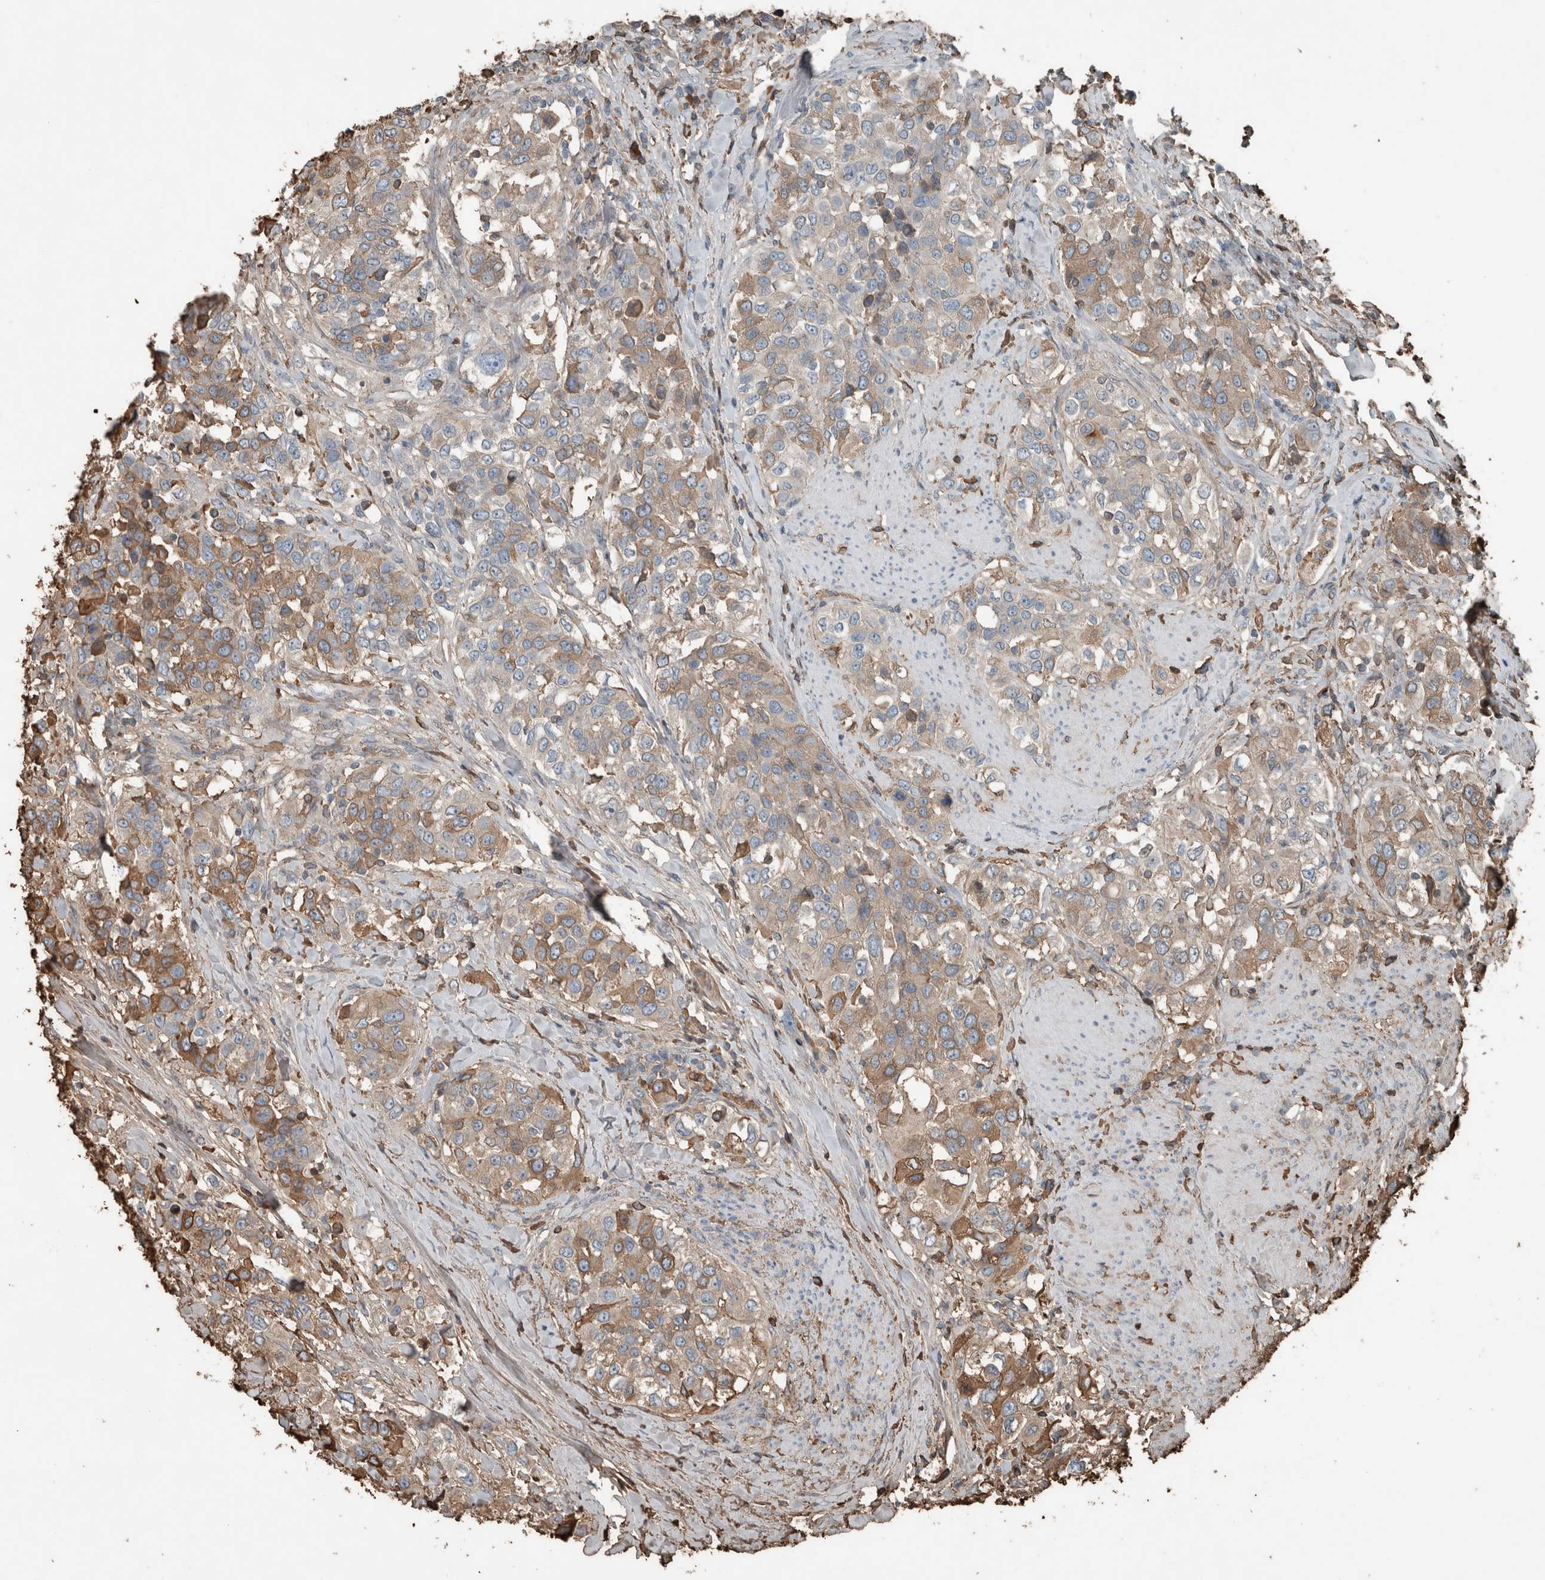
{"staining": {"intensity": "moderate", "quantity": "25%-75%", "location": "cytoplasmic/membranous"}, "tissue": "urothelial cancer", "cell_type": "Tumor cells", "image_type": "cancer", "snomed": [{"axis": "morphology", "description": "Urothelial carcinoma, High grade"}, {"axis": "topography", "description": "Urinary bladder"}], "caption": "The immunohistochemical stain shows moderate cytoplasmic/membranous positivity in tumor cells of urothelial carcinoma (high-grade) tissue.", "gene": "USP34", "patient": {"sex": "female", "age": 80}}